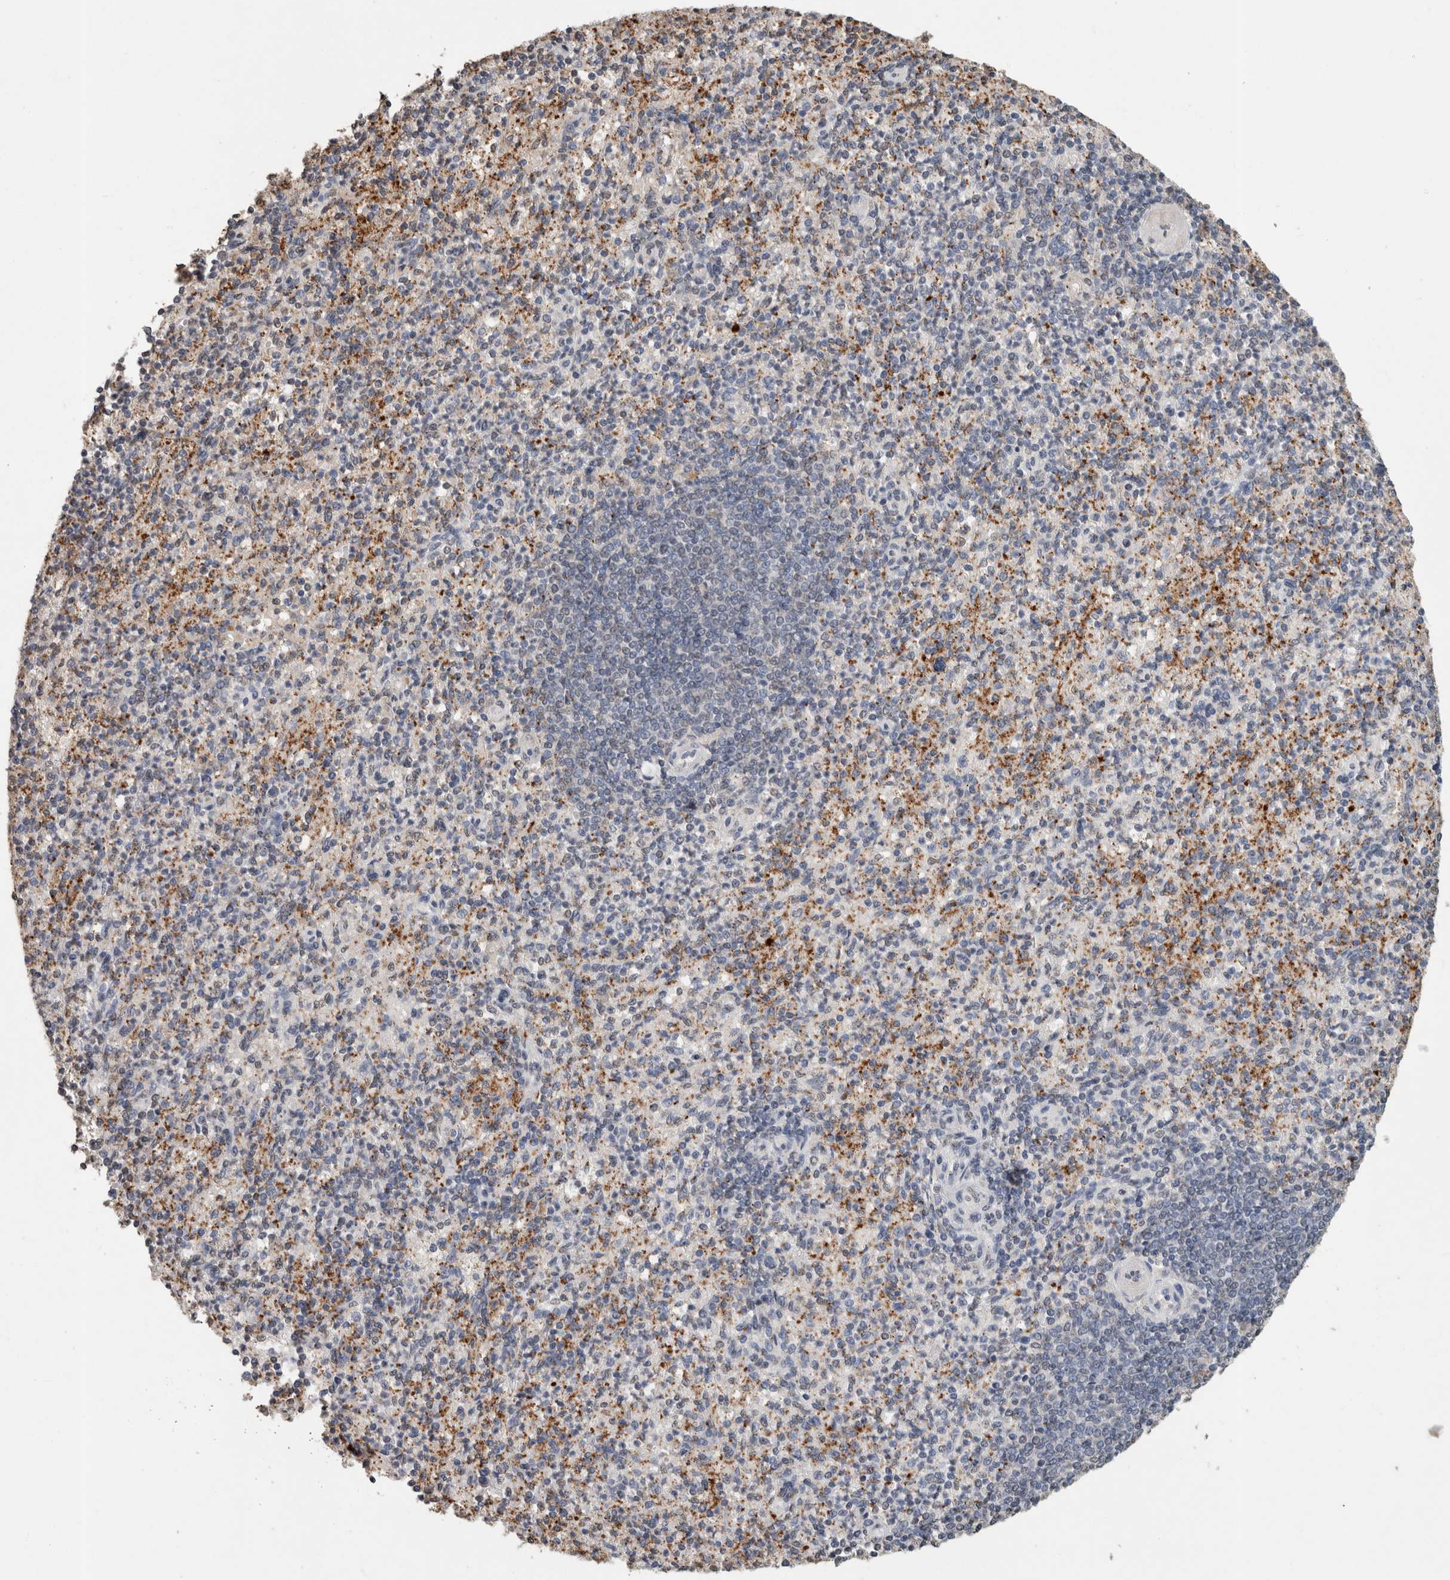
{"staining": {"intensity": "moderate", "quantity": "<25%", "location": "cytoplasmic/membranous"}, "tissue": "spleen", "cell_type": "Cells in red pulp", "image_type": "normal", "snomed": [{"axis": "morphology", "description": "Normal tissue, NOS"}, {"axis": "topography", "description": "Spleen"}], "caption": "Spleen was stained to show a protein in brown. There is low levels of moderate cytoplasmic/membranous staining in approximately <25% of cells in red pulp. (Stains: DAB in brown, nuclei in blue, Microscopy: brightfield microscopy at high magnification).", "gene": "LTBP1", "patient": {"sex": "female", "age": 74}}